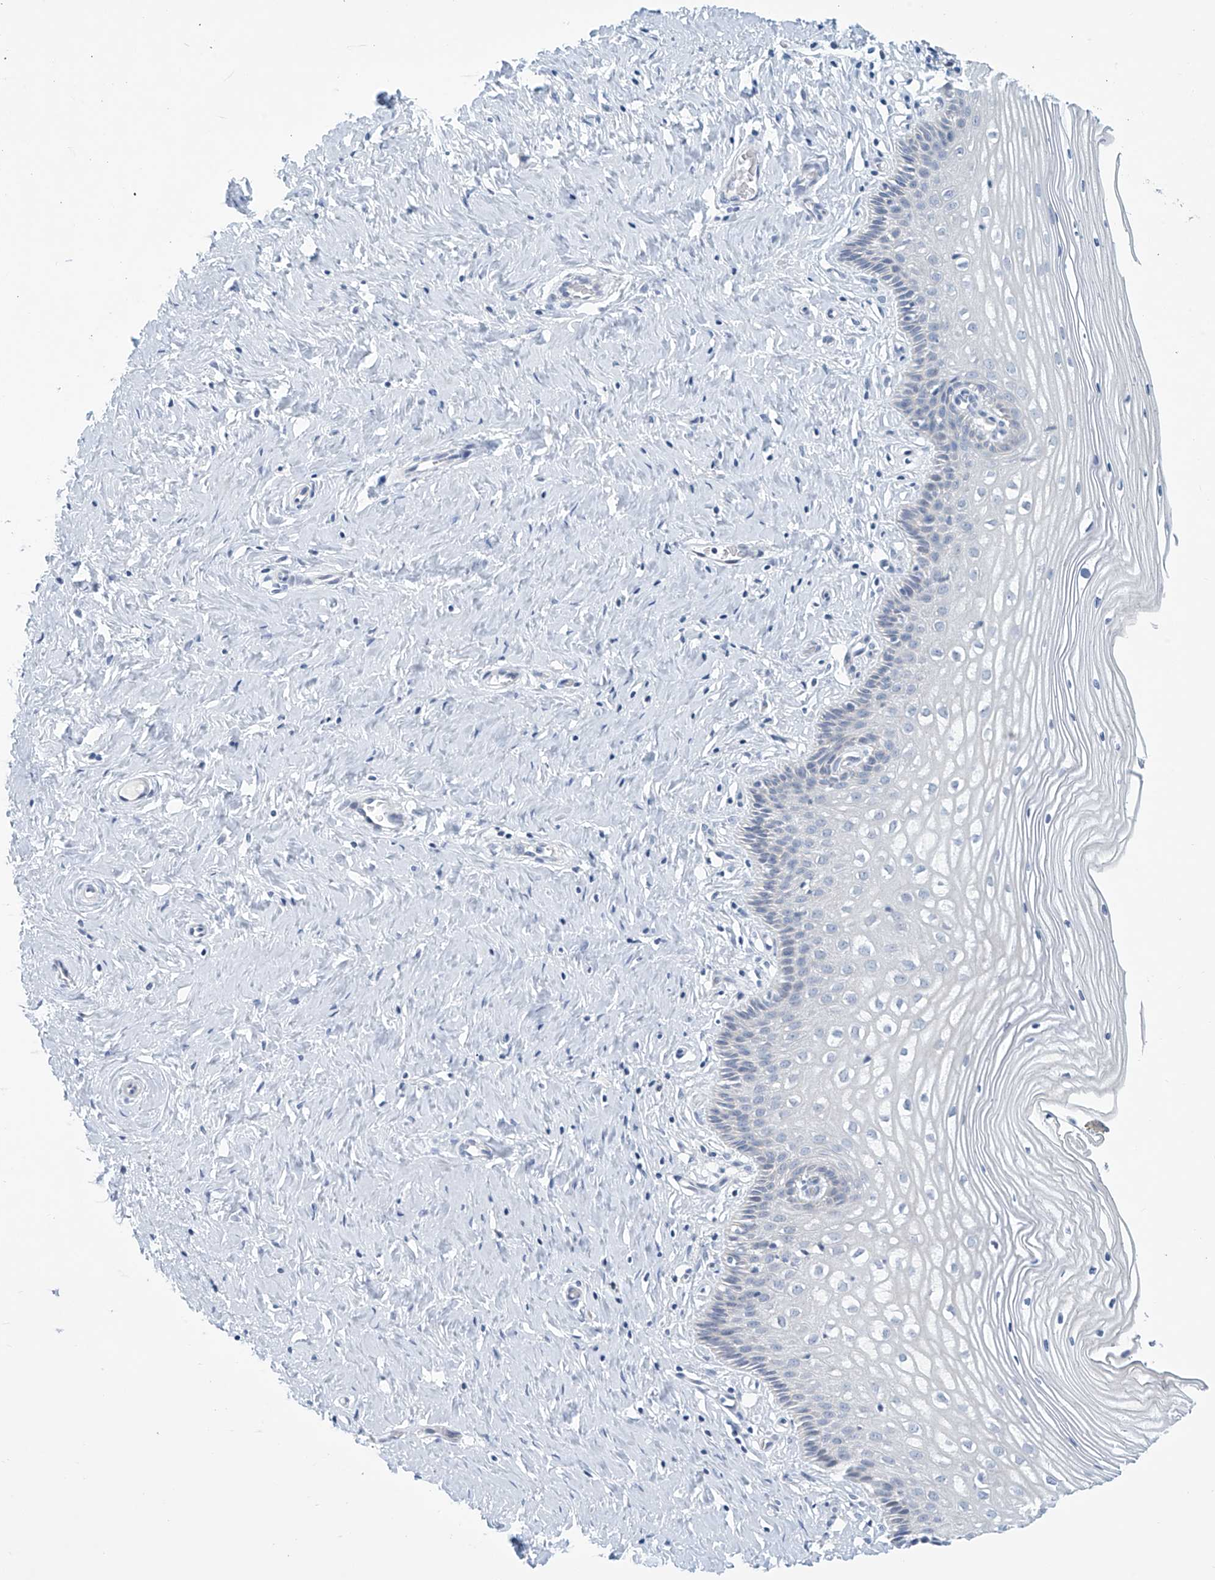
{"staining": {"intensity": "negative", "quantity": "none", "location": "none"}, "tissue": "cervix", "cell_type": "Glandular cells", "image_type": "normal", "snomed": [{"axis": "morphology", "description": "Normal tissue, NOS"}, {"axis": "topography", "description": "Cervix"}], "caption": "Immunohistochemistry (IHC) of normal human cervix exhibits no staining in glandular cells. Brightfield microscopy of immunohistochemistry (IHC) stained with DAB (brown) and hematoxylin (blue), captured at high magnification.", "gene": "SLC35A5", "patient": {"sex": "female", "age": 33}}